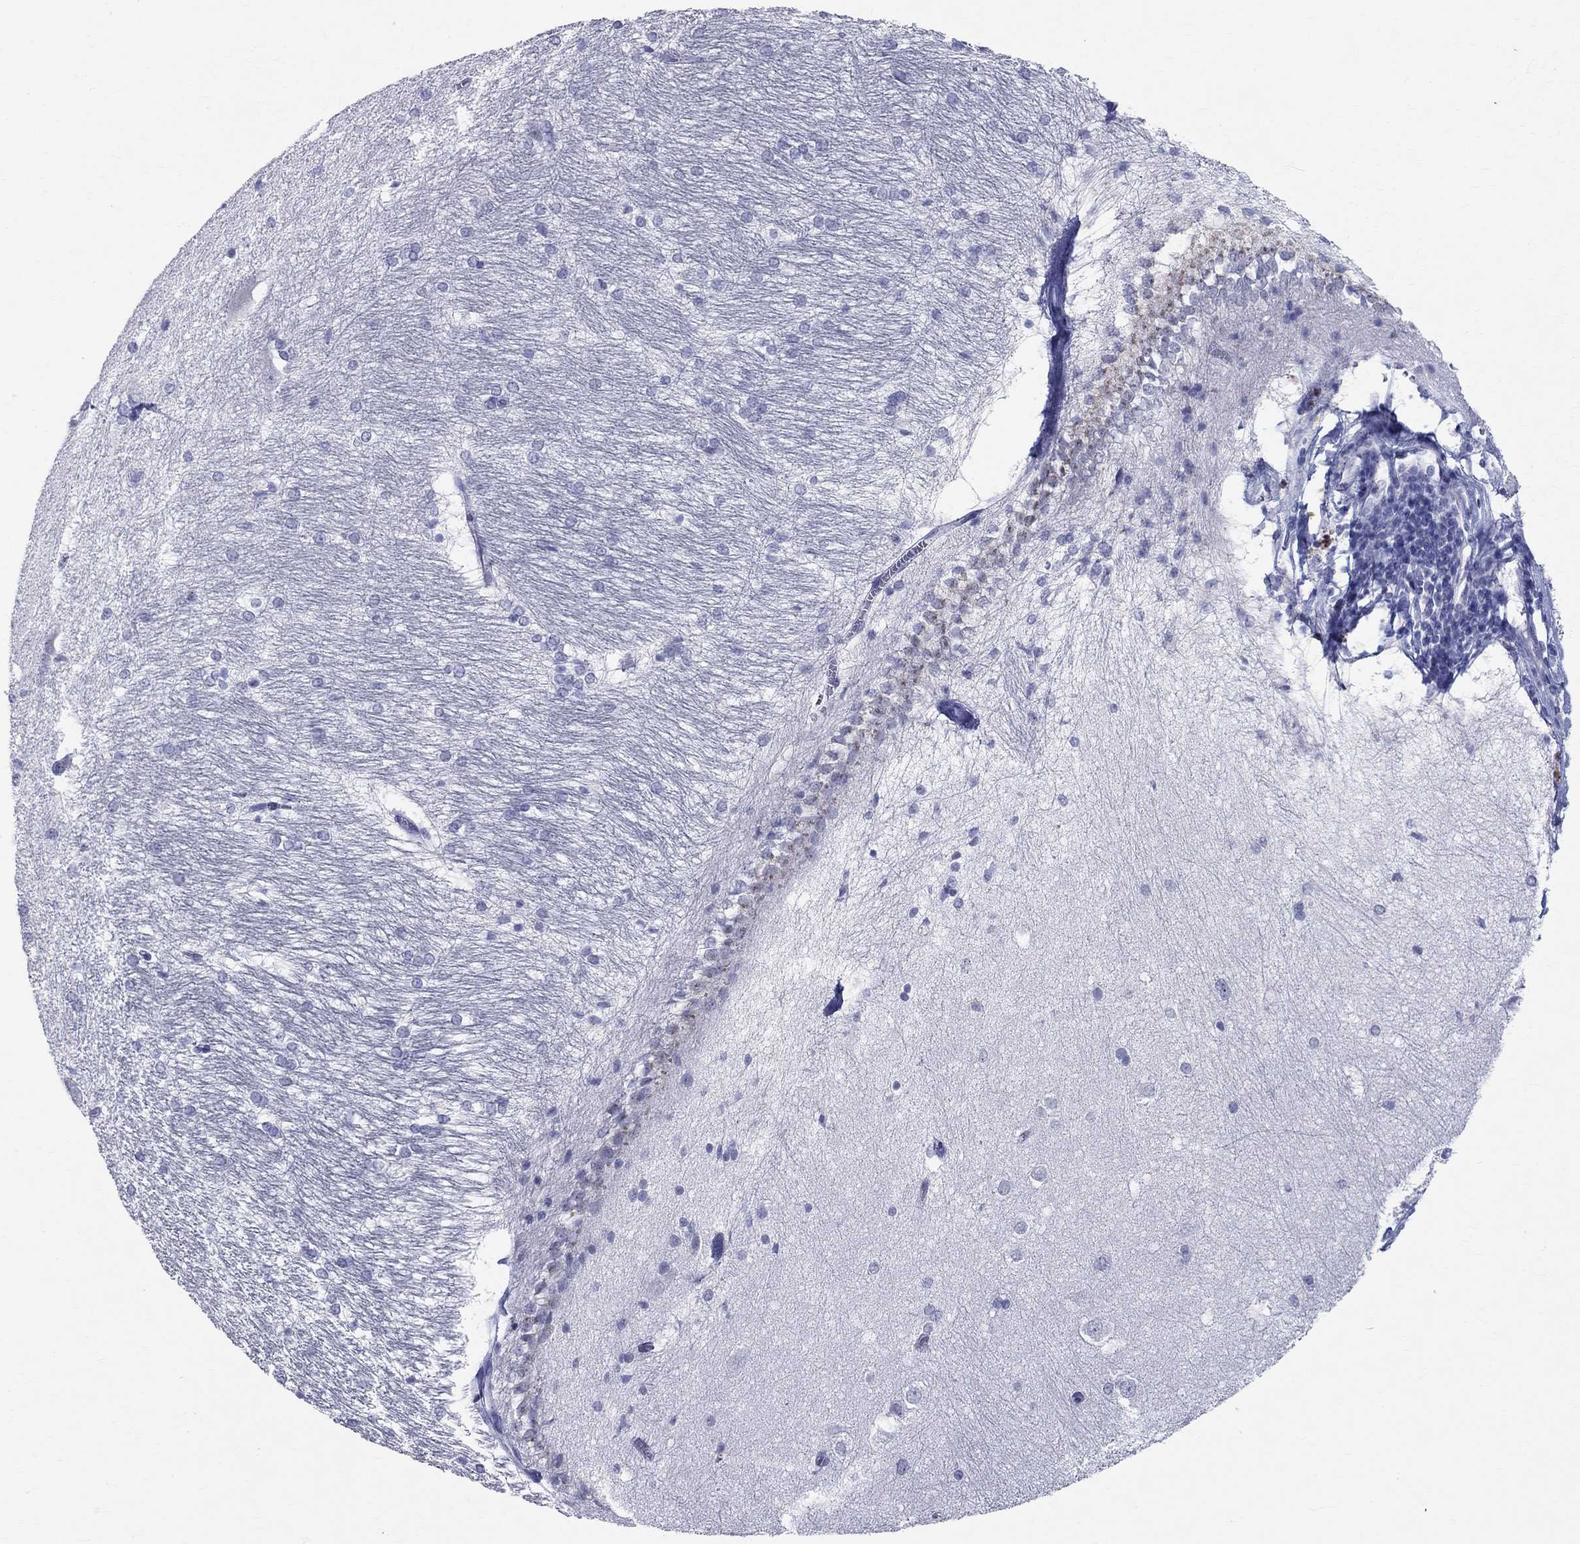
{"staining": {"intensity": "negative", "quantity": "none", "location": "none"}, "tissue": "hippocampus", "cell_type": "Glial cells", "image_type": "normal", "snomed": [{"axis": "morphology", "description": "Normal tissue, NOS"}, {"axis": "topography", "description": "Cerebral cortex"}, {"axis": "topography", "description": "Hippocampus"}], "caption": "Hippocampus was stained to show a protein in brown. There is no significant positivity in glial cells. (DAB IHC, high magnification).", "gene": "CEP43", "patient": {"sex": "female", "age": 19}}